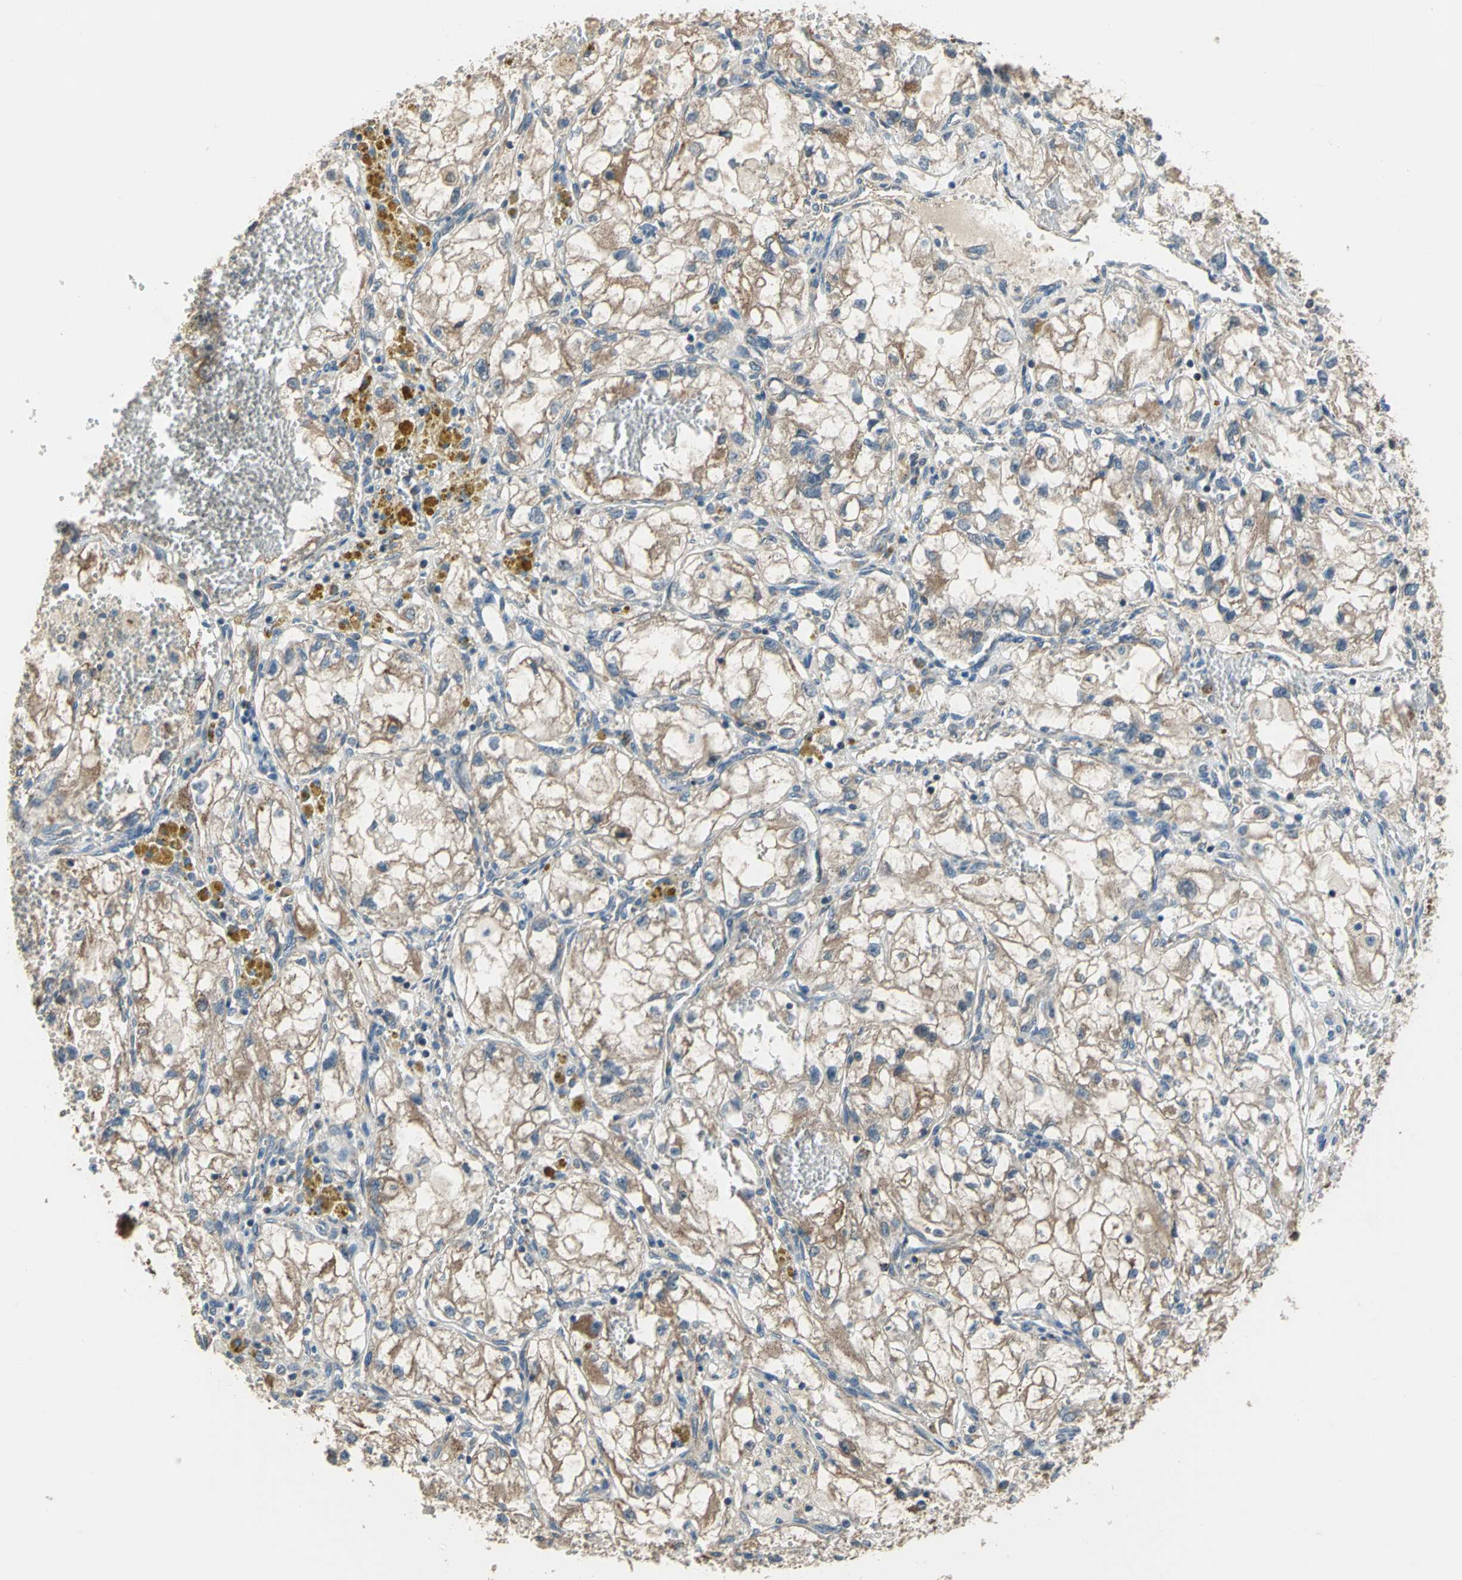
{"staining": {"intensity": "moderate", "quantity": ">75%", "location": "cytoplasmic/membranous"}, "tissue": "renal cancer", "cell_type": "Tumor cells", "image_type": "cancer", "snomed": [{"axis": "morphology", "description": "Adenocarcinoma, NOS"}, {"axis": "topography", "description": "Kidney"}], "caption": "Immunohistochemistry photomicrograph of neoplastic tissue: renal cancer stained using IHC shows medium levels of moderate protein expression localized specifically in the cytoplasmic/membranous of tumor cells, appearing as a cytoplasmic/membranous brown color.", "gene": "TRAK1", "patient": {"sex": "female", "age": 70}}